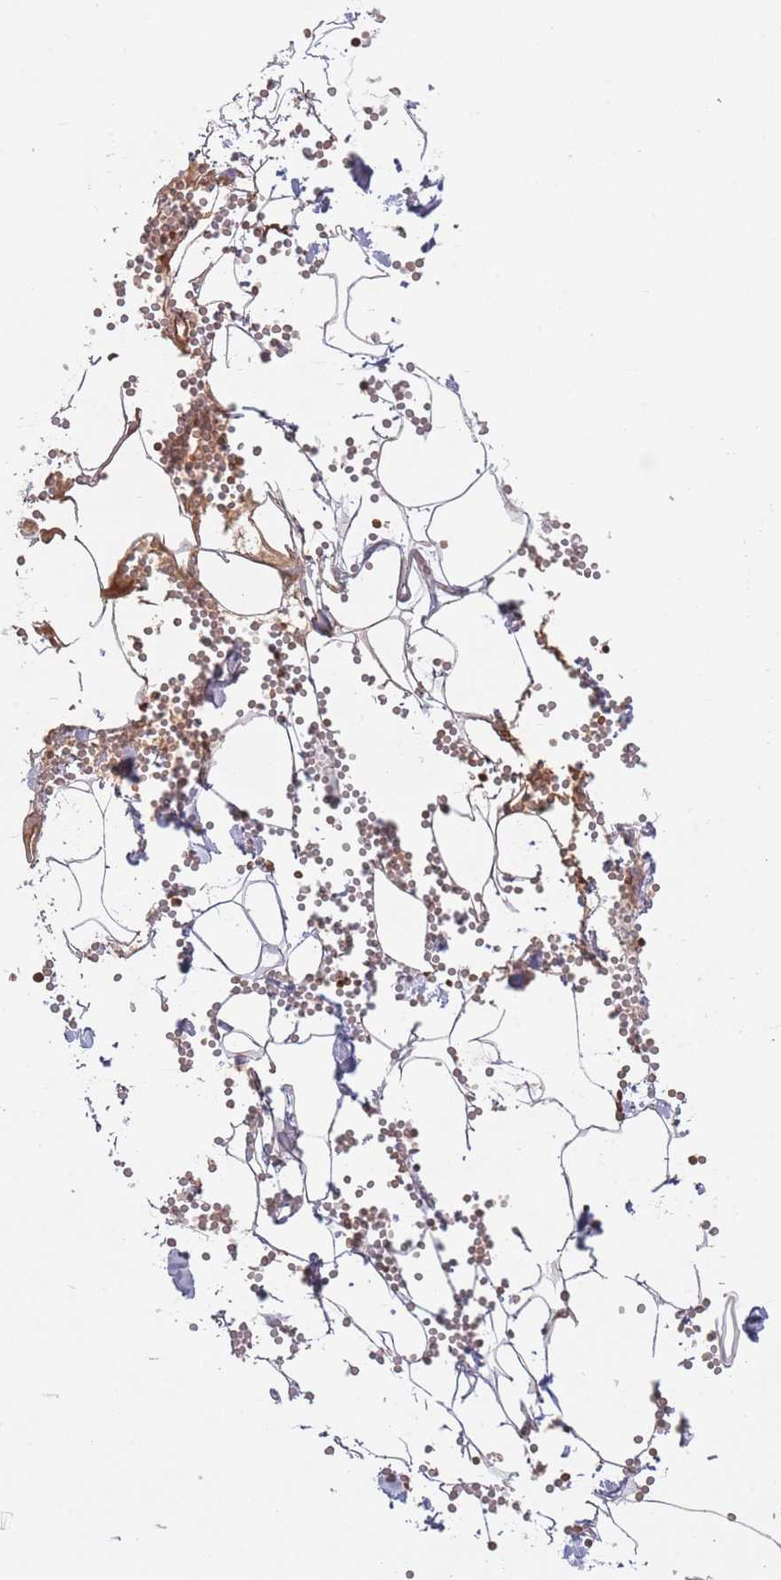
{"staining": {"intensity": "negative", "quantity": "none", "location": "none"}, "tissue": "adipose tissue", "cell_type": "Adipocytes", "image_type": "normal", "snomed": [{"axis": "morphology", "description": "Normal tissue, NOS"}, {"axis": "topography", "description": "Gallbladder"}, {"axis": "topography", "description": "Peripheral nerve tissue"}], "caption": "Immunohistochemistry histopathology image of normal adipose tissue stained for a protein (brown), which shows no positivity in adipocytes.", "gene": "ADCYAP1R1", "patient": {"sex": "male", "age": 38}}